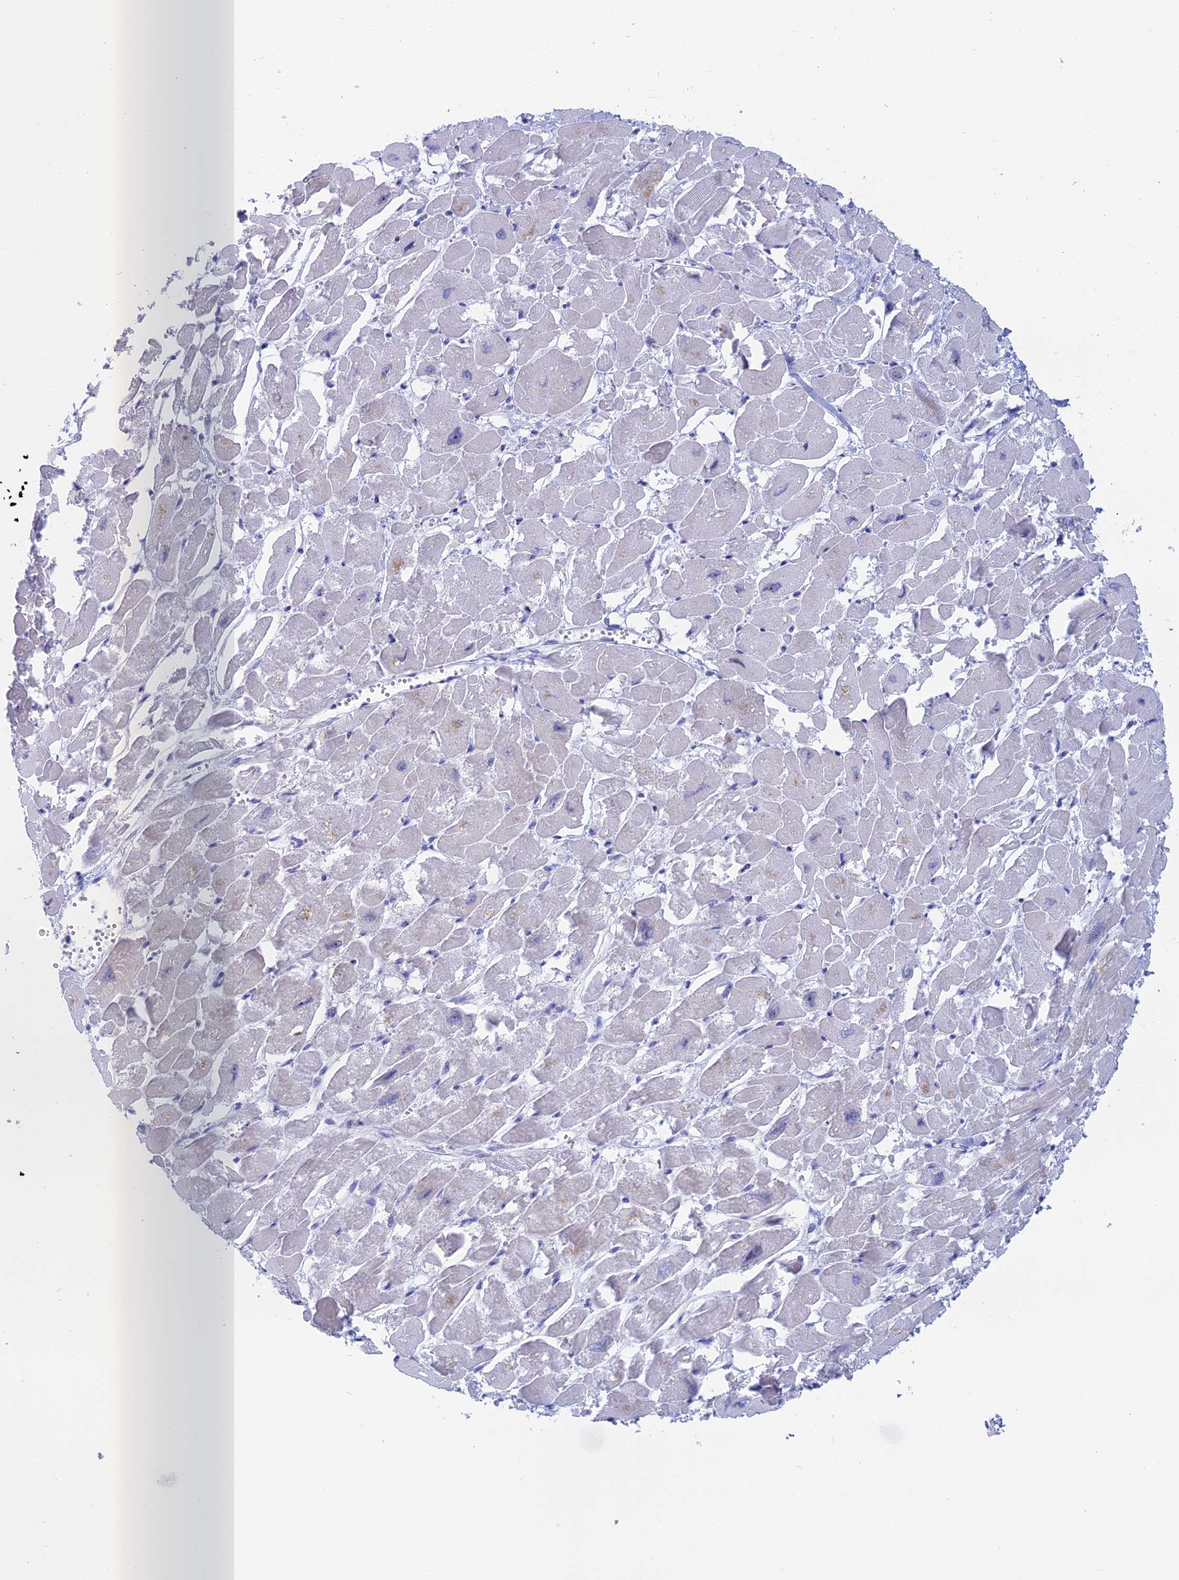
{"staining": {"intensity": "negative", "quantity": "none", "location": "none"}, "tissue": "heart muscle", "cell_type": "Cardiomyocytes", "image_type": "normal", "snomed": [{"axis": "morphology", "description": "Normal tissue, NOS"}, {"axis": "topography", "description": "Heart"}], "caption": "The histopathology image shows no significant staining in cardiomyocytes of heart muscle.", "gene": "ERICH4", "patient": {"sex": "male", "age": 54}}